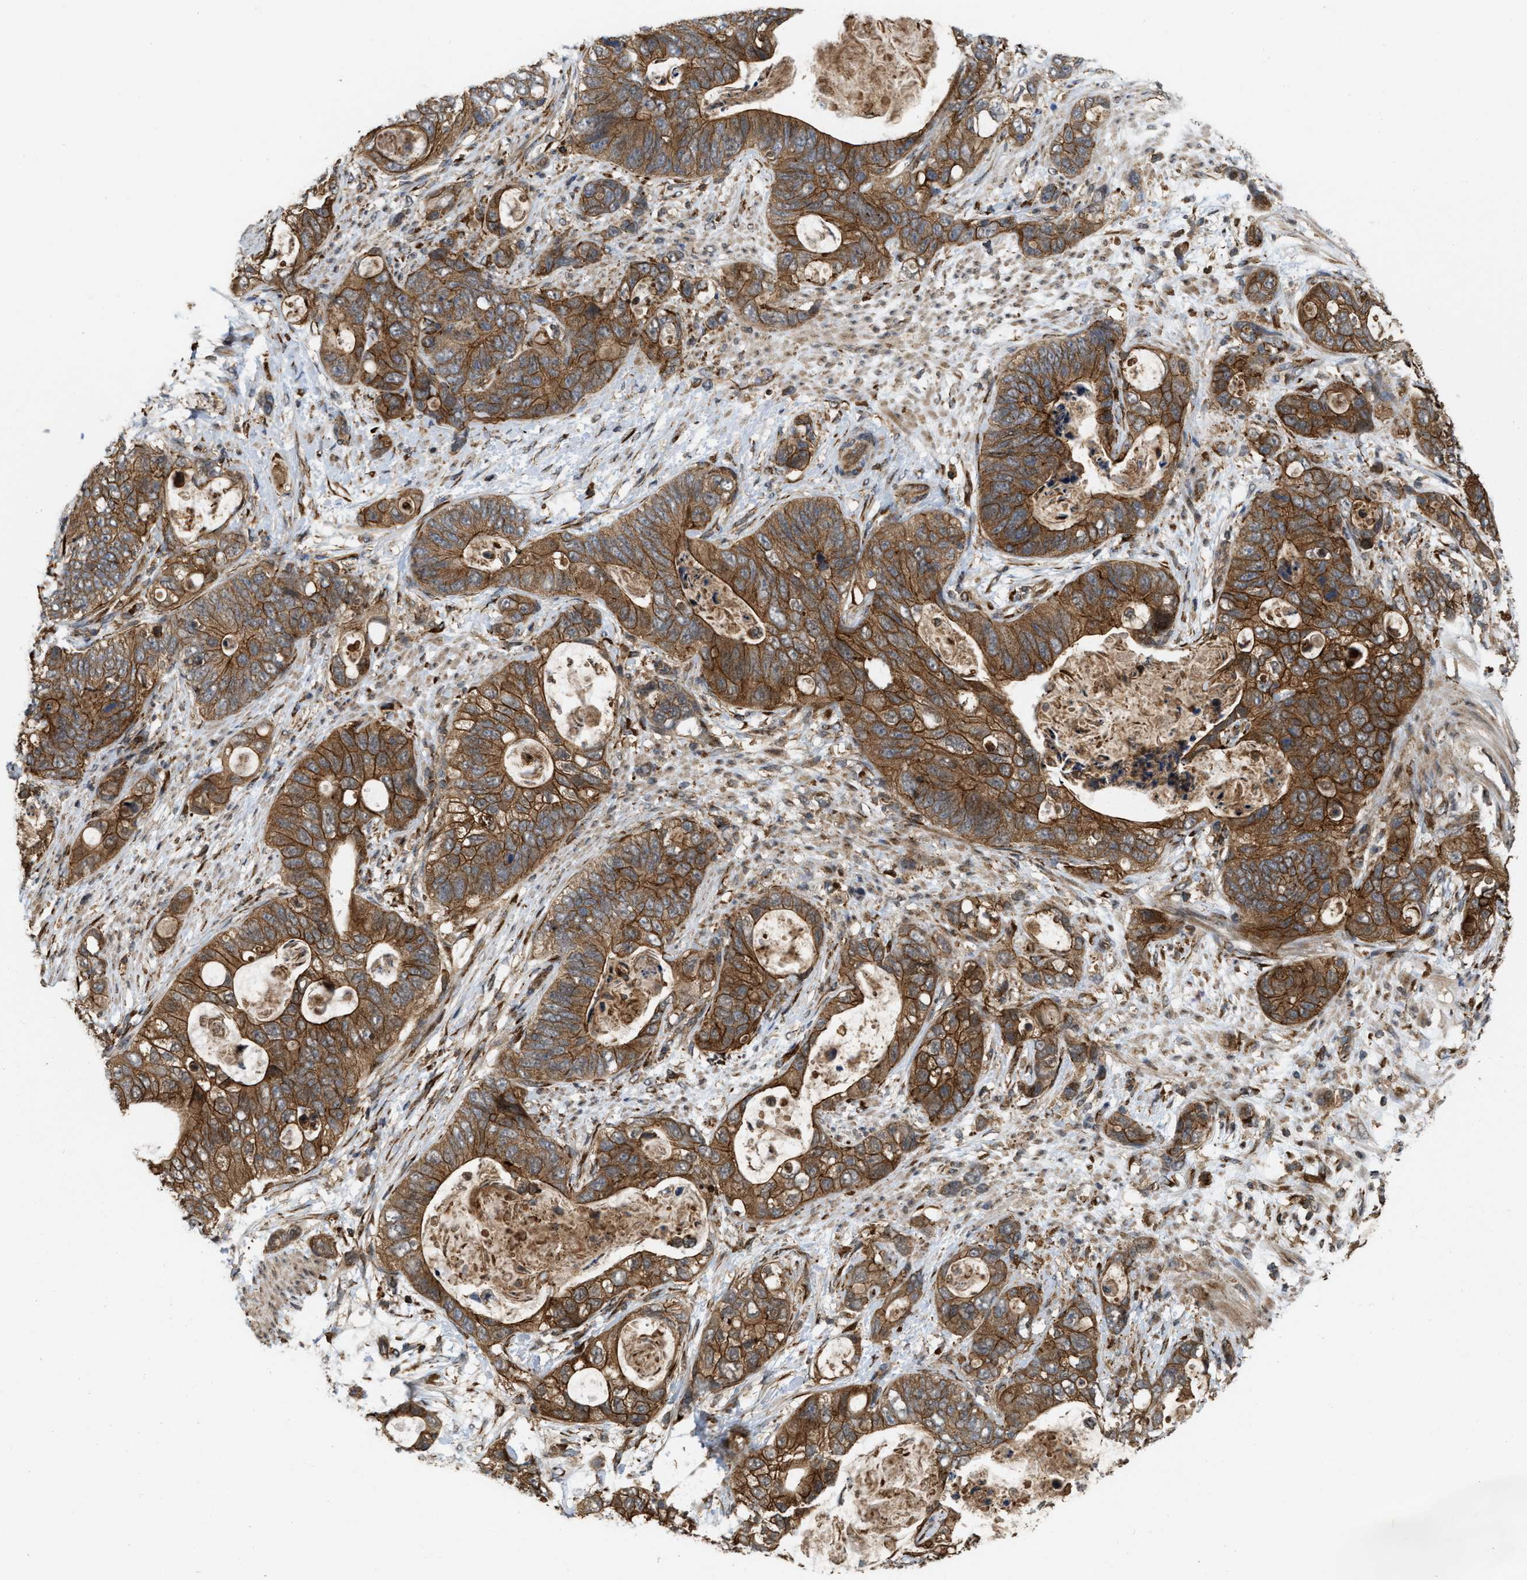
{"staining": {"intensity": "strong", "quantity": ">75%", "location": "cytoplasmic/membranous"}, "tissue": "stomach cancer", "cell_type": "Tumor cells", "image_type": "cancer", "snomed": [{"axis": "morphology", "description": "Normal tissue, NOS"}, {"axis": "morphology", "description": "Adenocarcinoma, NOS"}, {"axis": "topography", "description": "Stomach"}], "caption": "Stomach cancer (adenocarcinoma) was stained to show a protein in brown. There is high levels of strong cytoplasmic/membranous positivity in about >75% of tumor cells. The protein of interest is stained brown, and the nuclei are stained in blue (DAB IHC with brightfield microscopy, high magnification).", "gene": "IQCE", "patient": {"sex": "female", "age": 89}}